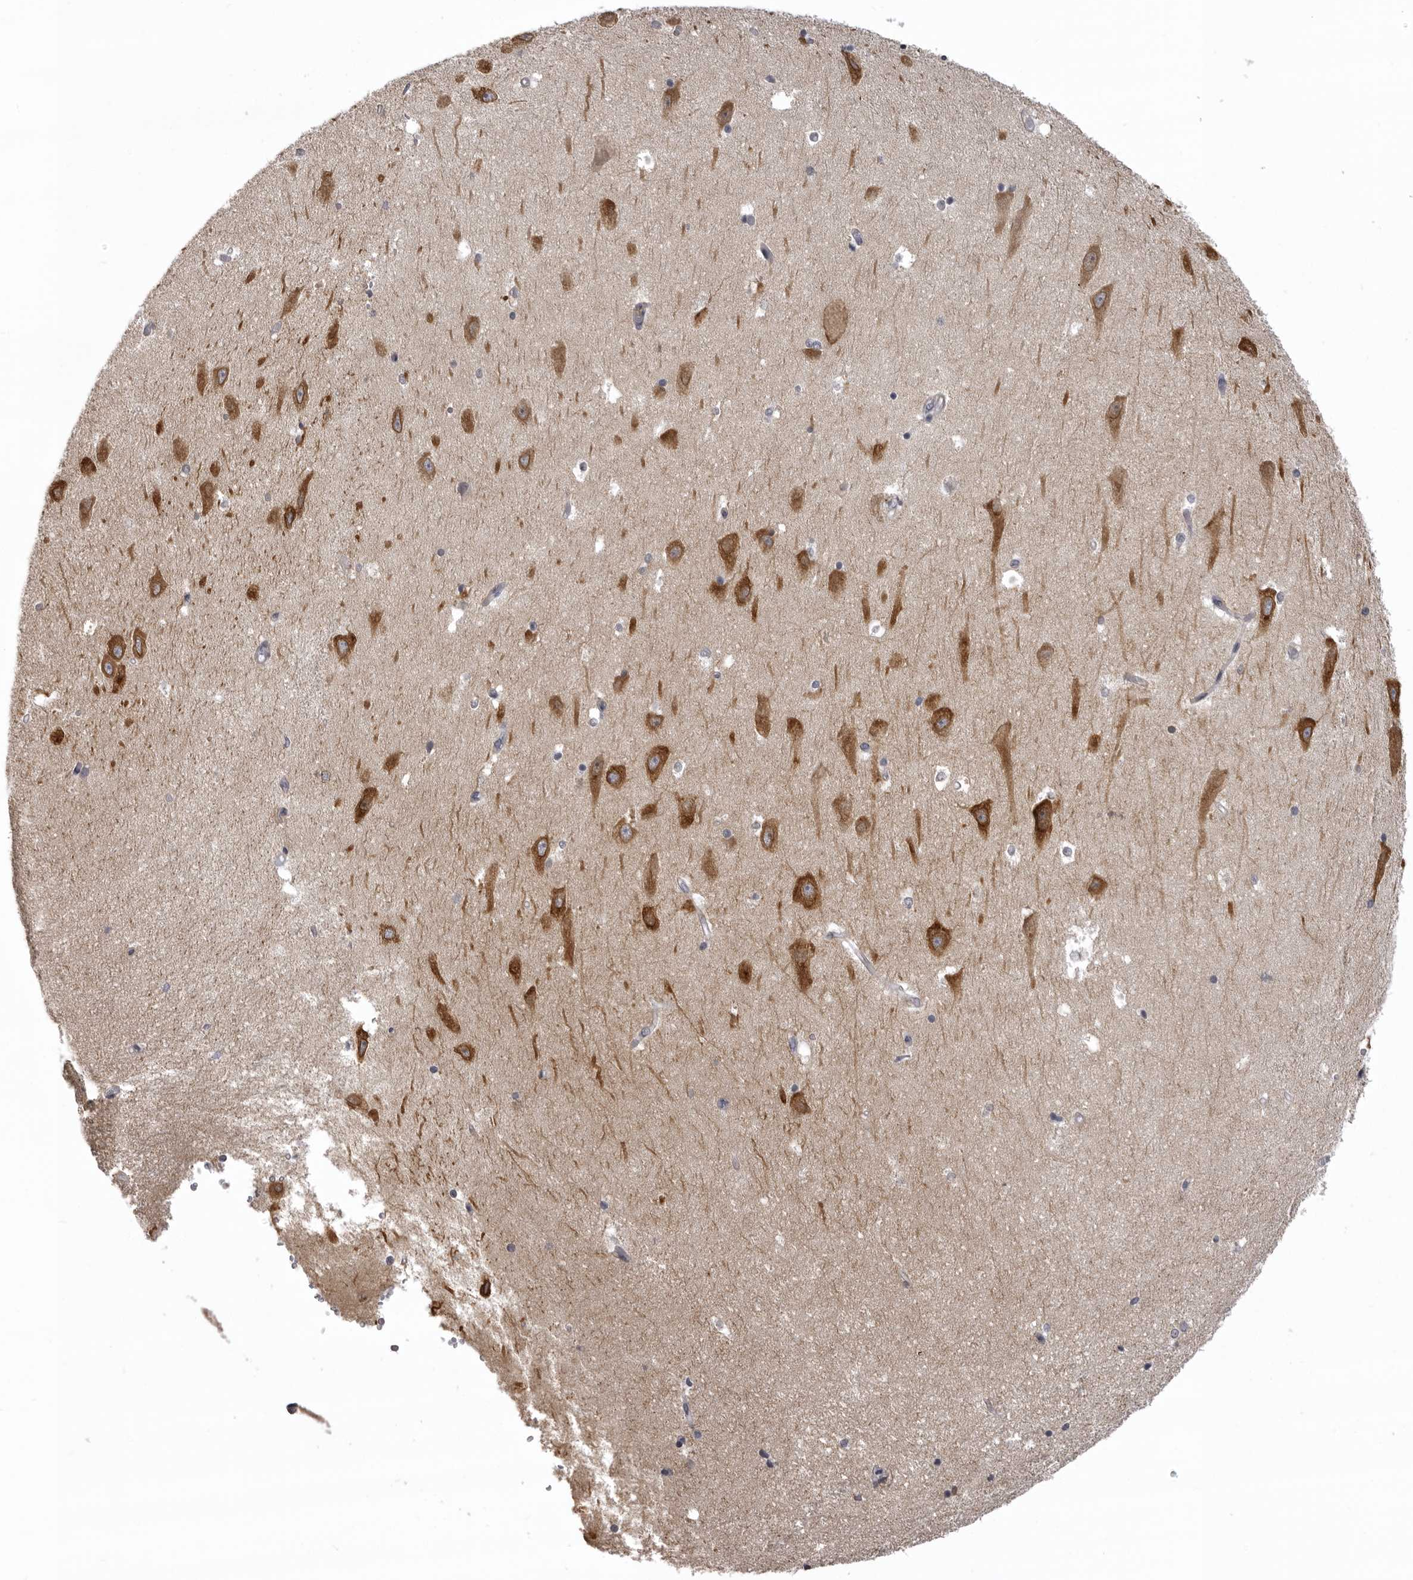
{"staining": {"intensity": "negative", "quantity": "none", "location": "none"}, "tissue": "hippocampus", "cell_type": "Glial cells", "image_type": "normal", "snomed": [{"axis": "morphology", "description": "Normal tissue, NOS"}, {"axis": "topography", "description": "Hippocampus"}], "caption": "Immunohistochemistry histopathology image of unremarkable human hippocampus stained for a protein (brown), which exhibits no positivity in glial cells. The staining is performed using DAB brown chromogen with nuclei counter-stained in using hematoxylin.", "gene": "NCEH1", "patient": {"sex": "male", "age": 45}}